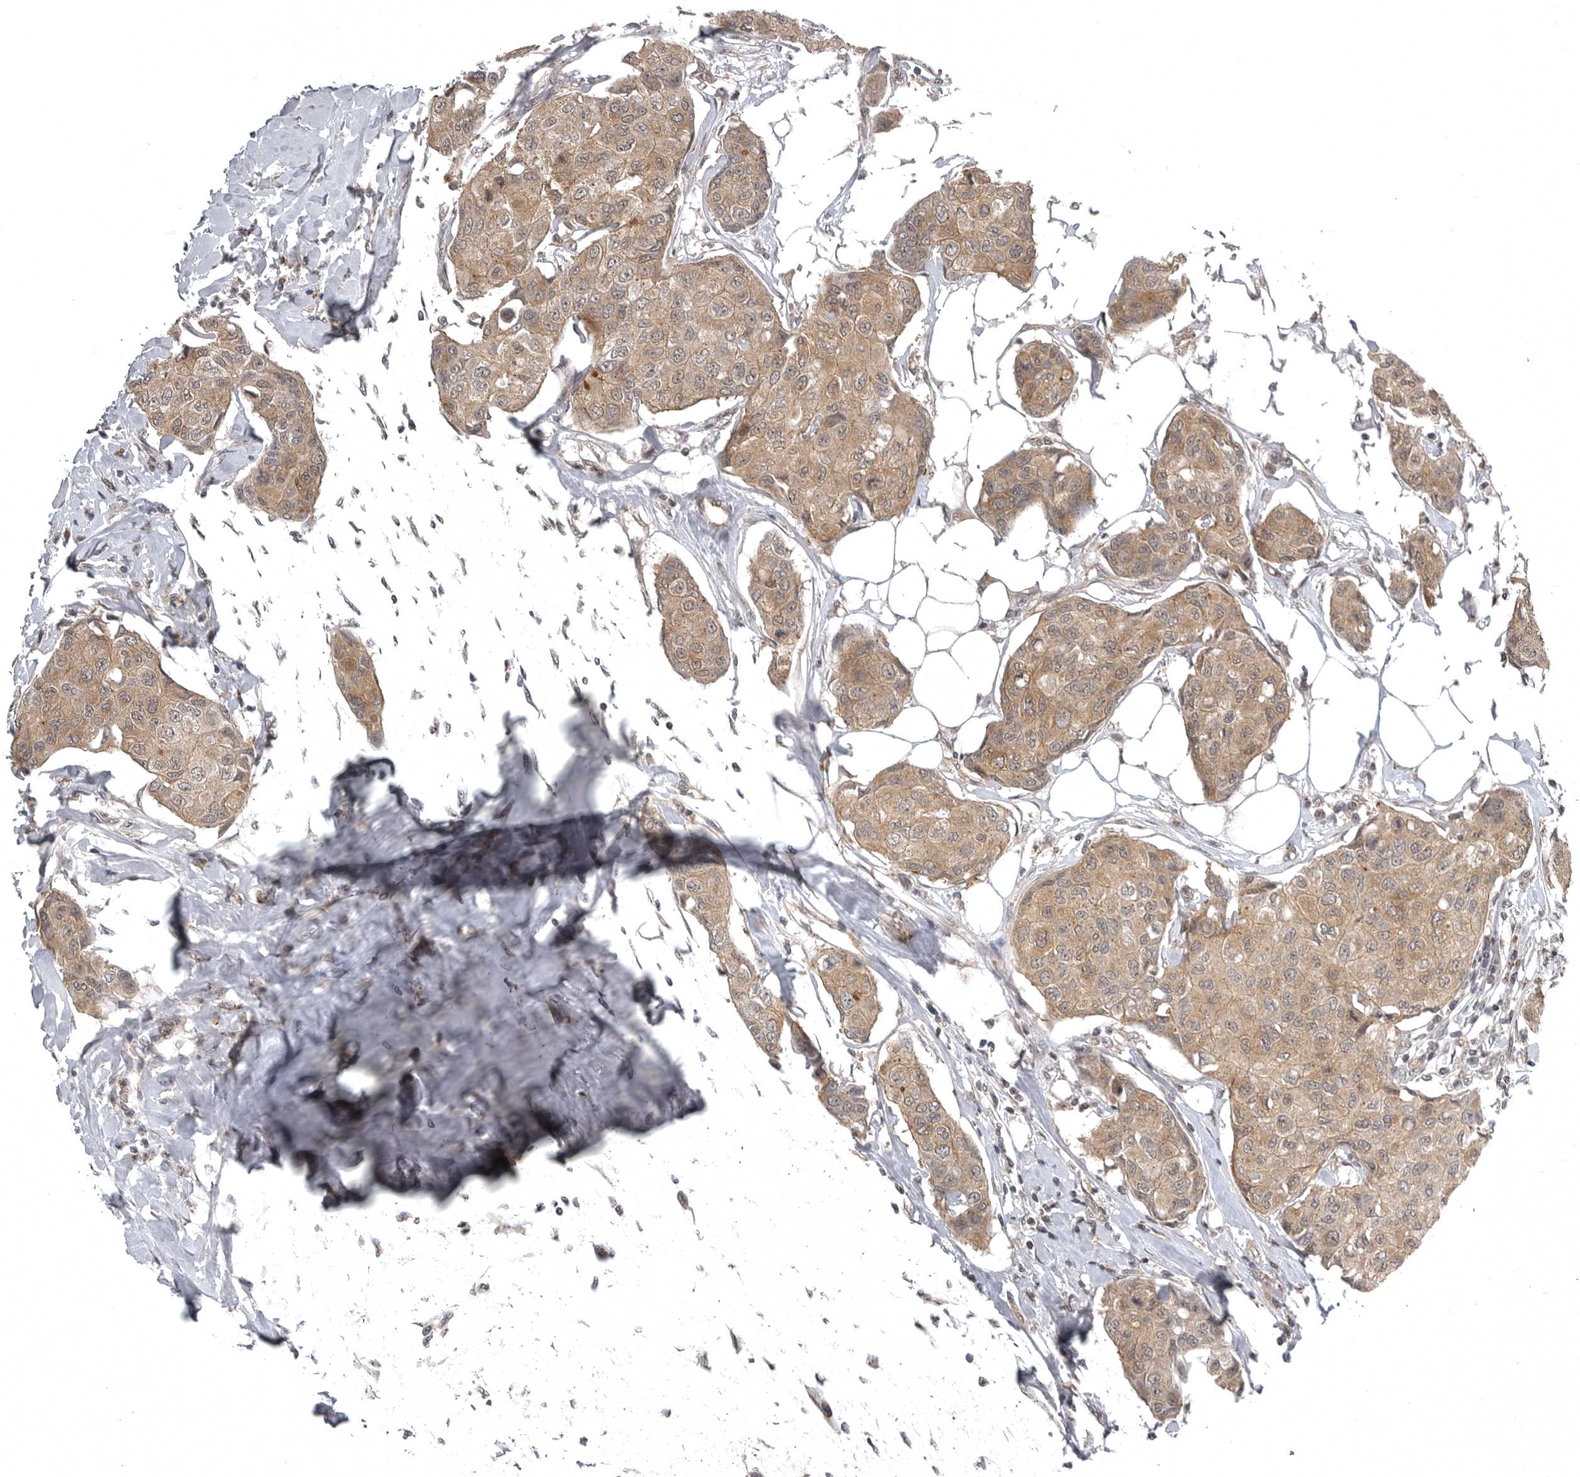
{"staining": {"intensity": "moderate", "quantity": ">75%", "location": "cytoplasmic/membranous"}, "tissue": "breast cancer", "cell_type": "Tumor cells", "image_type": "cancer", "snomed": [{"axis": "morphology", "description": "Duct carcinoma"}, {"axis": "topography", "description": "Breast"}], "caption": "Immunohistochemistry (IHC) of human breast cancer displays medium levels of moderate cytoplasmic/membranous positivity in about >75% of tumor cells. (Brightfield microscopy of DAB IHC at high magnification).", "gene": "SNX16", "patient": {"sex": "female", "age": 80}}